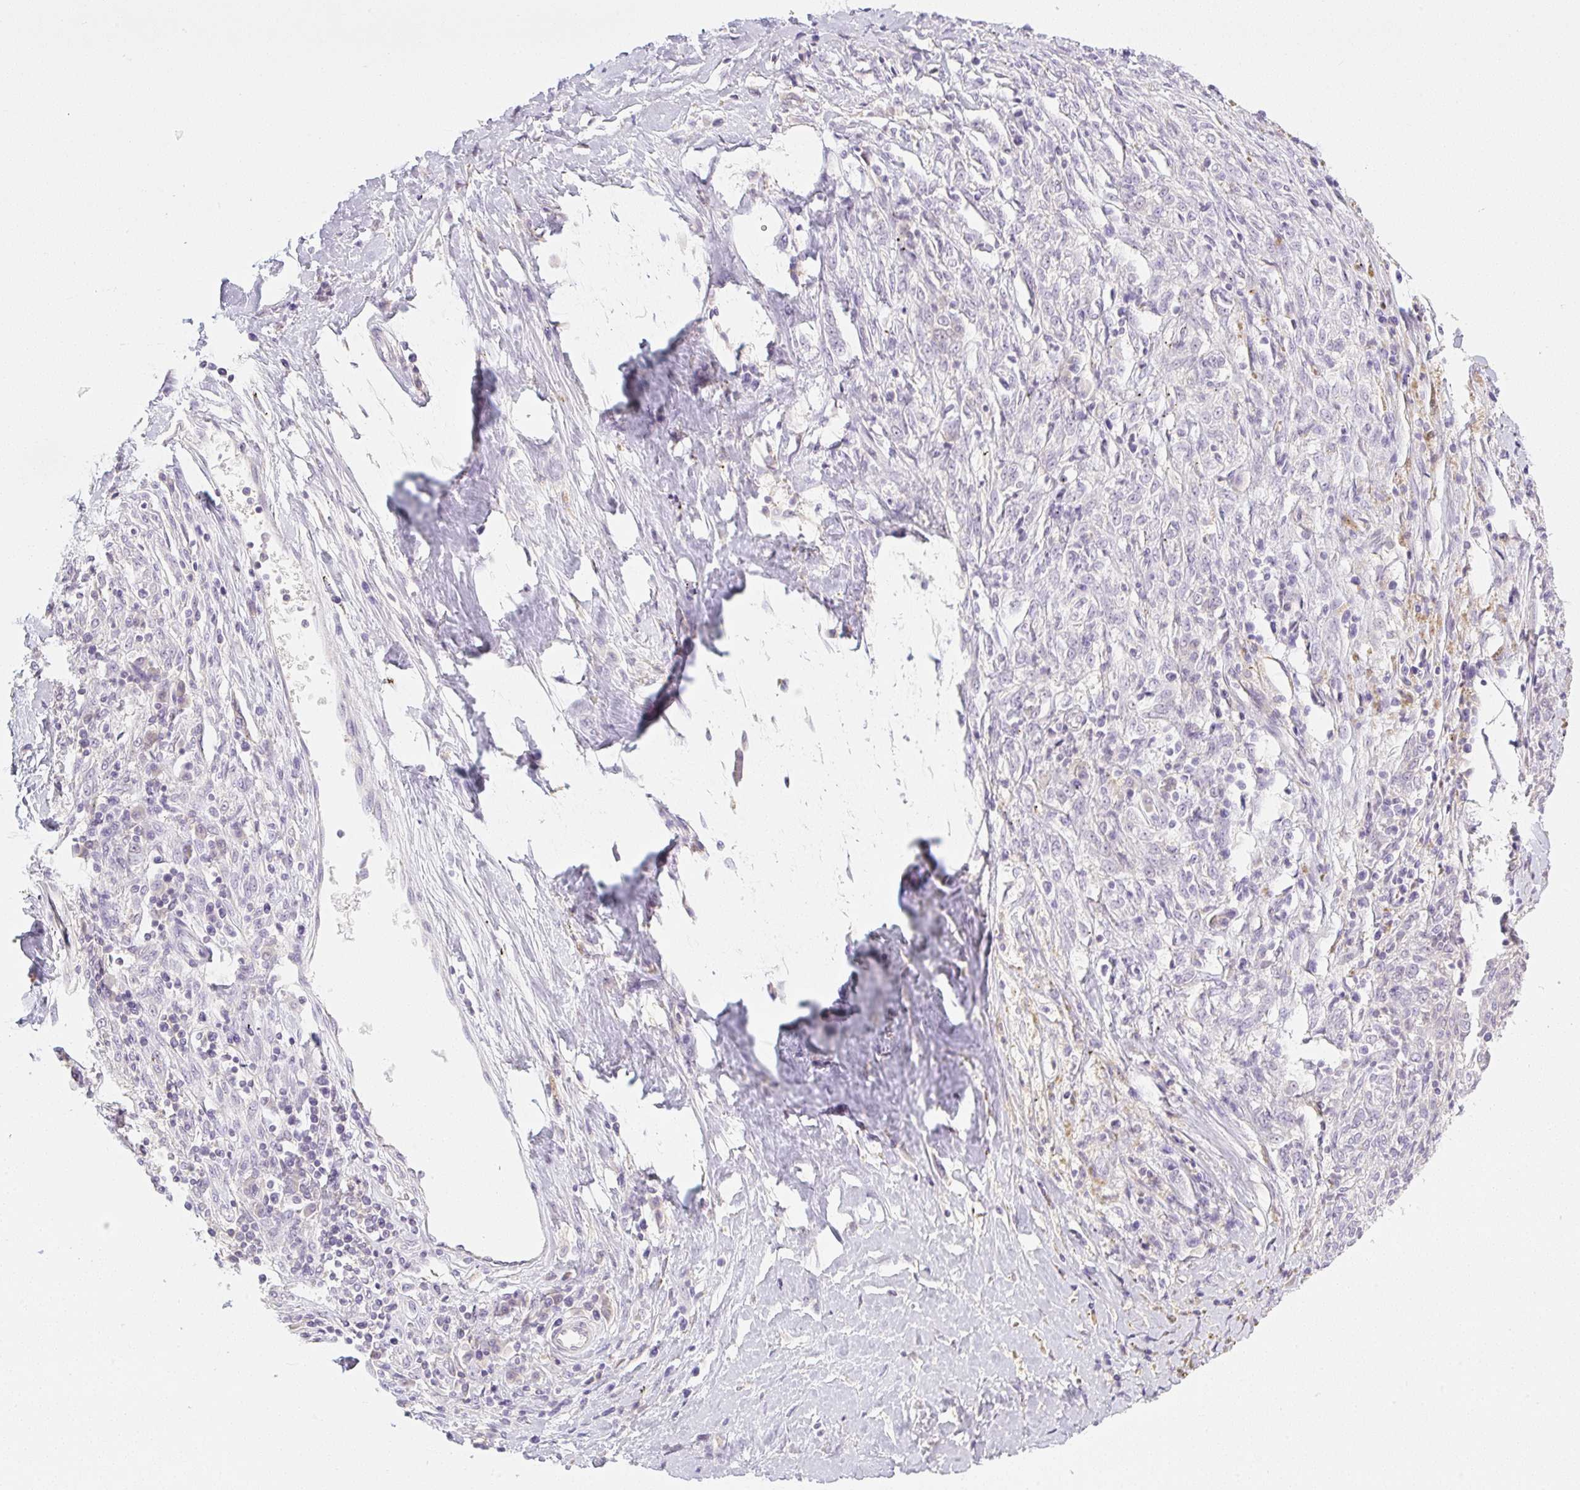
{"staining": {"intensity": "negative", "quantity": "none", "location": "none"}, "tissue": "melanoma", "cell_type": "Tumor cells", "image_type": "cancer", "snomed": [{"axis": "morphology", "description": "Malignant melanoma, NOS"}, {"axis": "topography", "description": "Skin"}], "caption": "High power microscopy image of an immunohistochemistry (IHC) photomicrograph of malignant melanoma, revealing no significant expression in tumor cells.", "gene": "MIA2", "patient": {"sex": "female", "age": 72}}